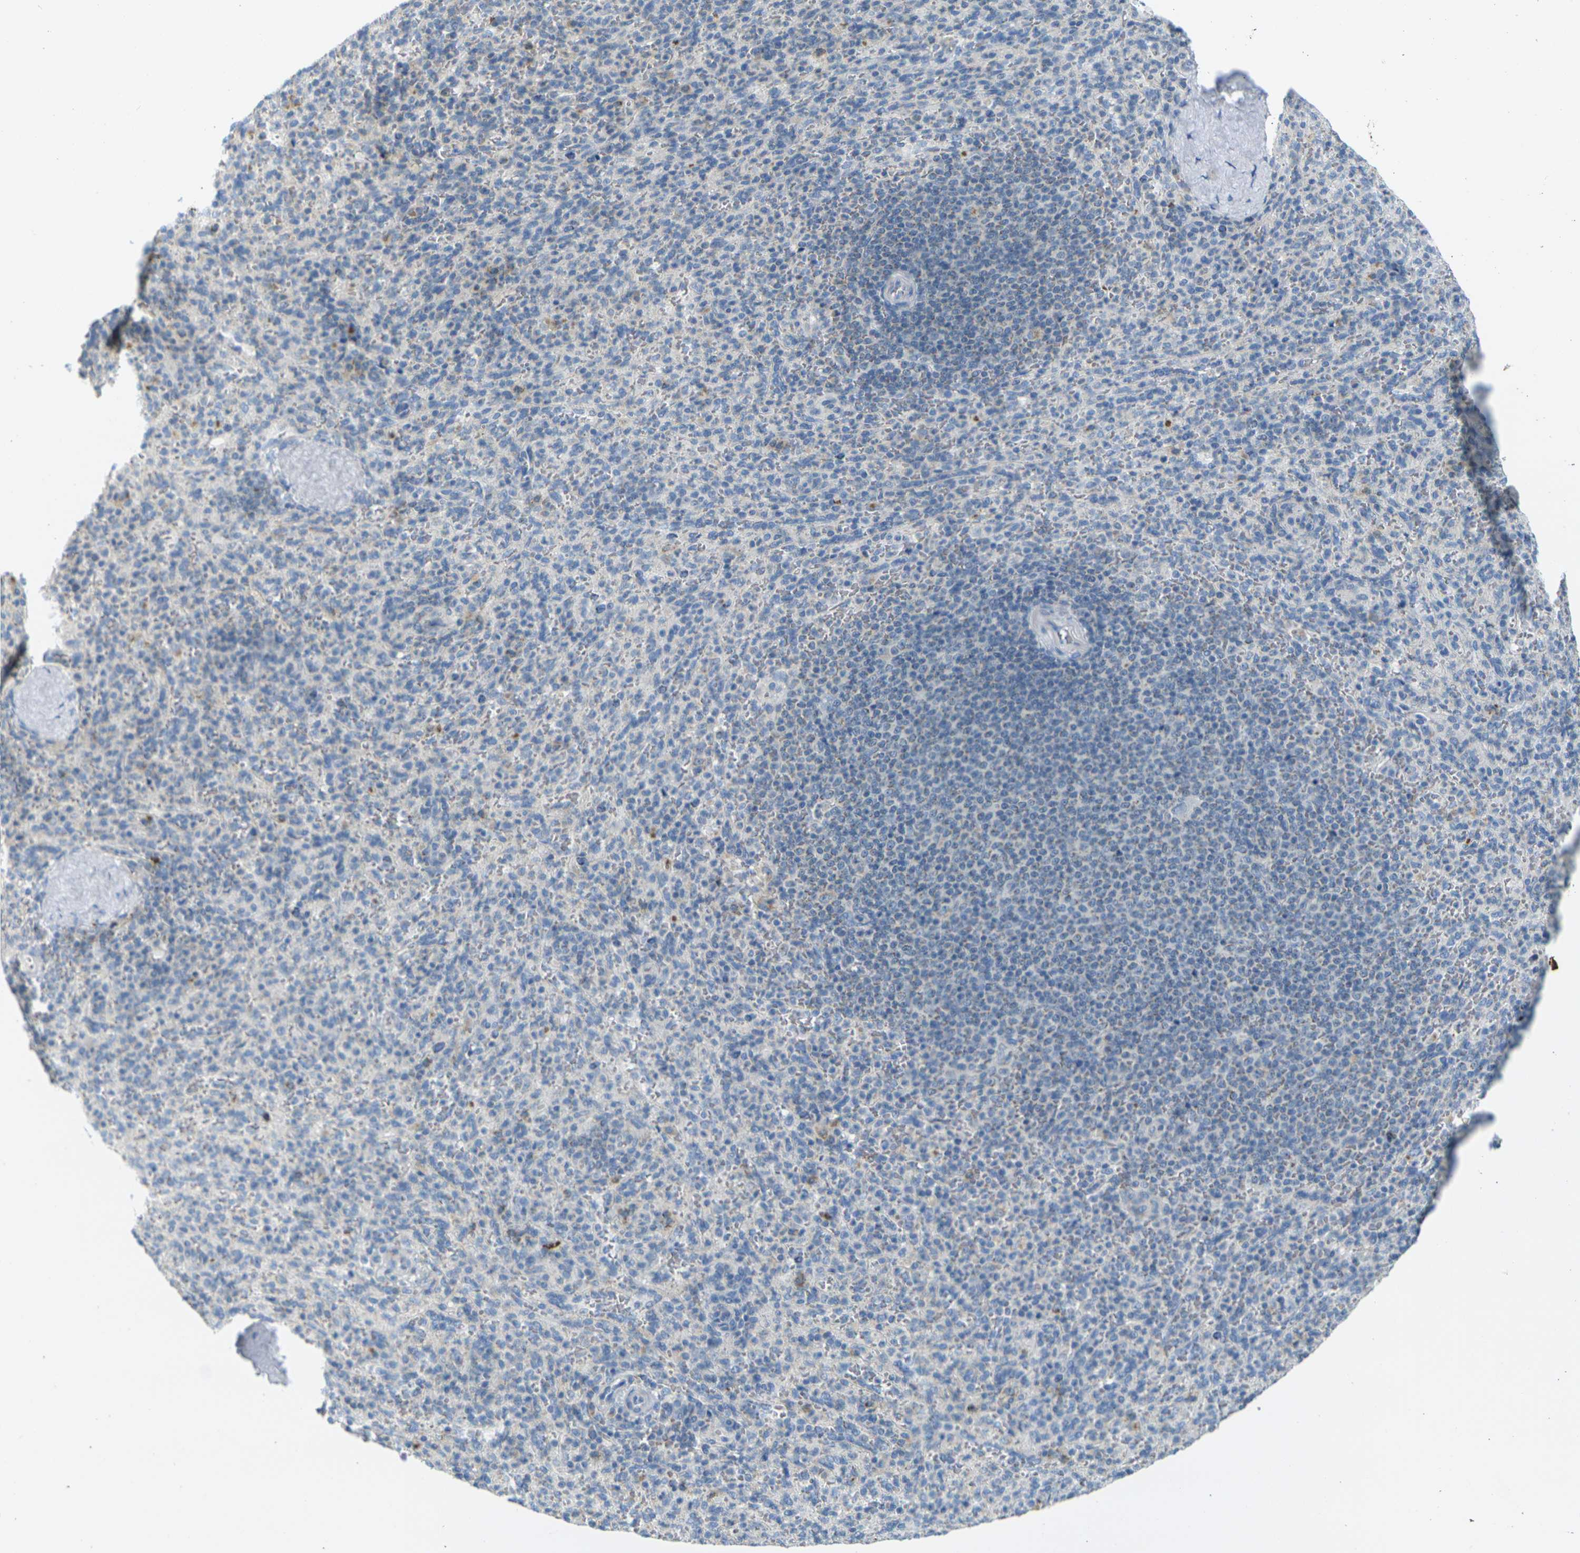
{"staining": {"intensity": "negative", "quantity": "none", "location": "none"}, "tissue": "spleen", "cell_type": "Cells in red pulp", "image_type": "normal", "snomed": [{"axis": "morphology", "description": "Normal tissue, NOS"}, {"axis": "topography", "description": "Spleen"}], "caption": "Immunohistochemistry (IHC) of normal human spleen exhibits no positivity in cells in red pulp.", "gene": "PARD6B", "patient": {"sex": "male", "age": 36}}